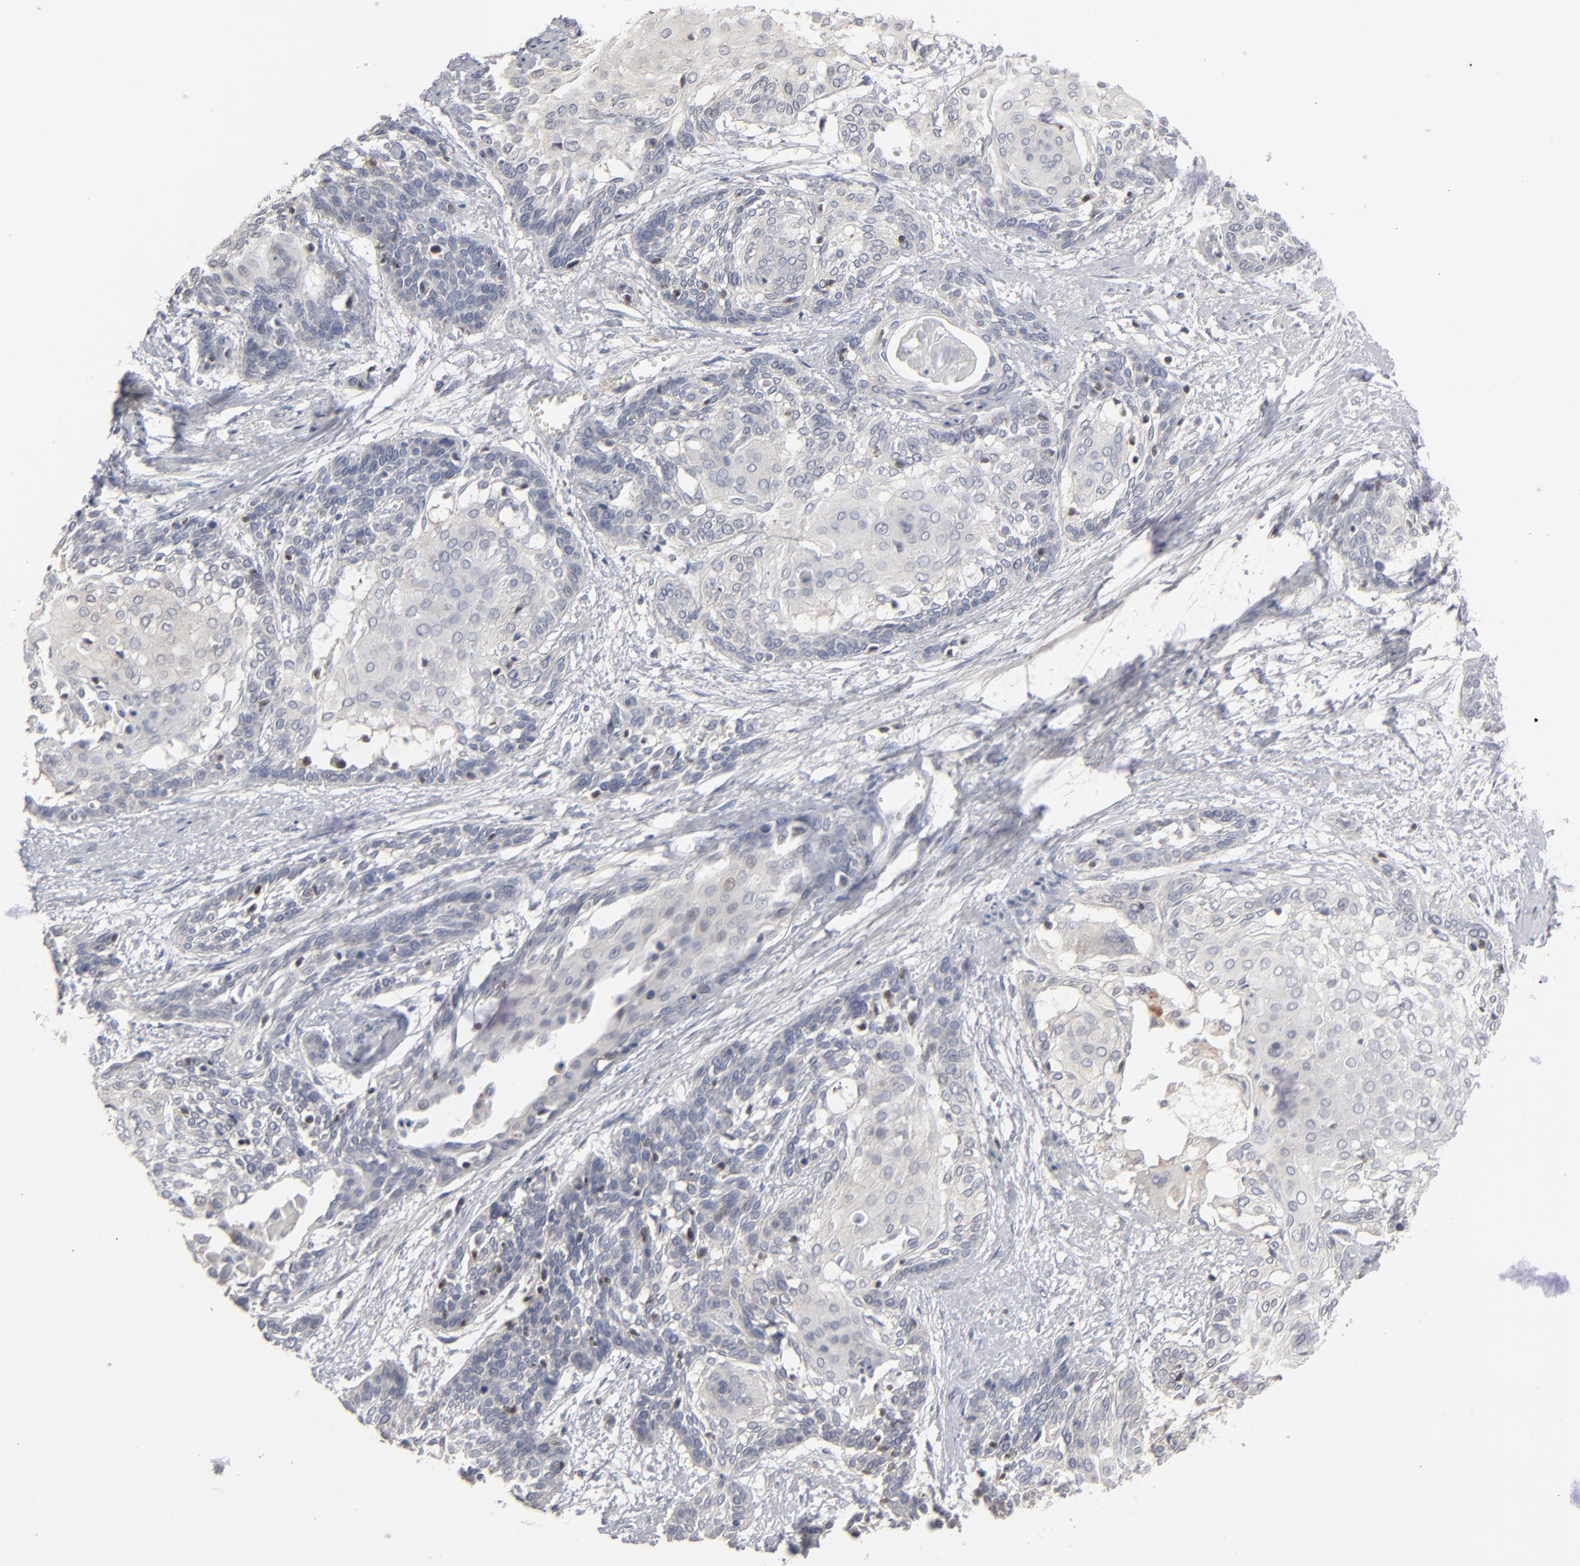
{"staining": {"intensity": "negative", "quantity": "none", "location": "none"}, "tissue": "cervical cancer", "cell_type": "Tumor cells", "image_type": "cancer", "snomed": [{"axis": "morphology", "description": "Squamous cell carcinoma, NOS"}, {"axis": "topography", "description": "Cervix"}], "caption": "This is an immunohistochemistry (IHC) histopathology image of human cervical cancer (squamous cell carcinoma). There is no positivity in tumor cells.", "gene": "STAT4", "patient": {"sex": "female", "age": 57}}